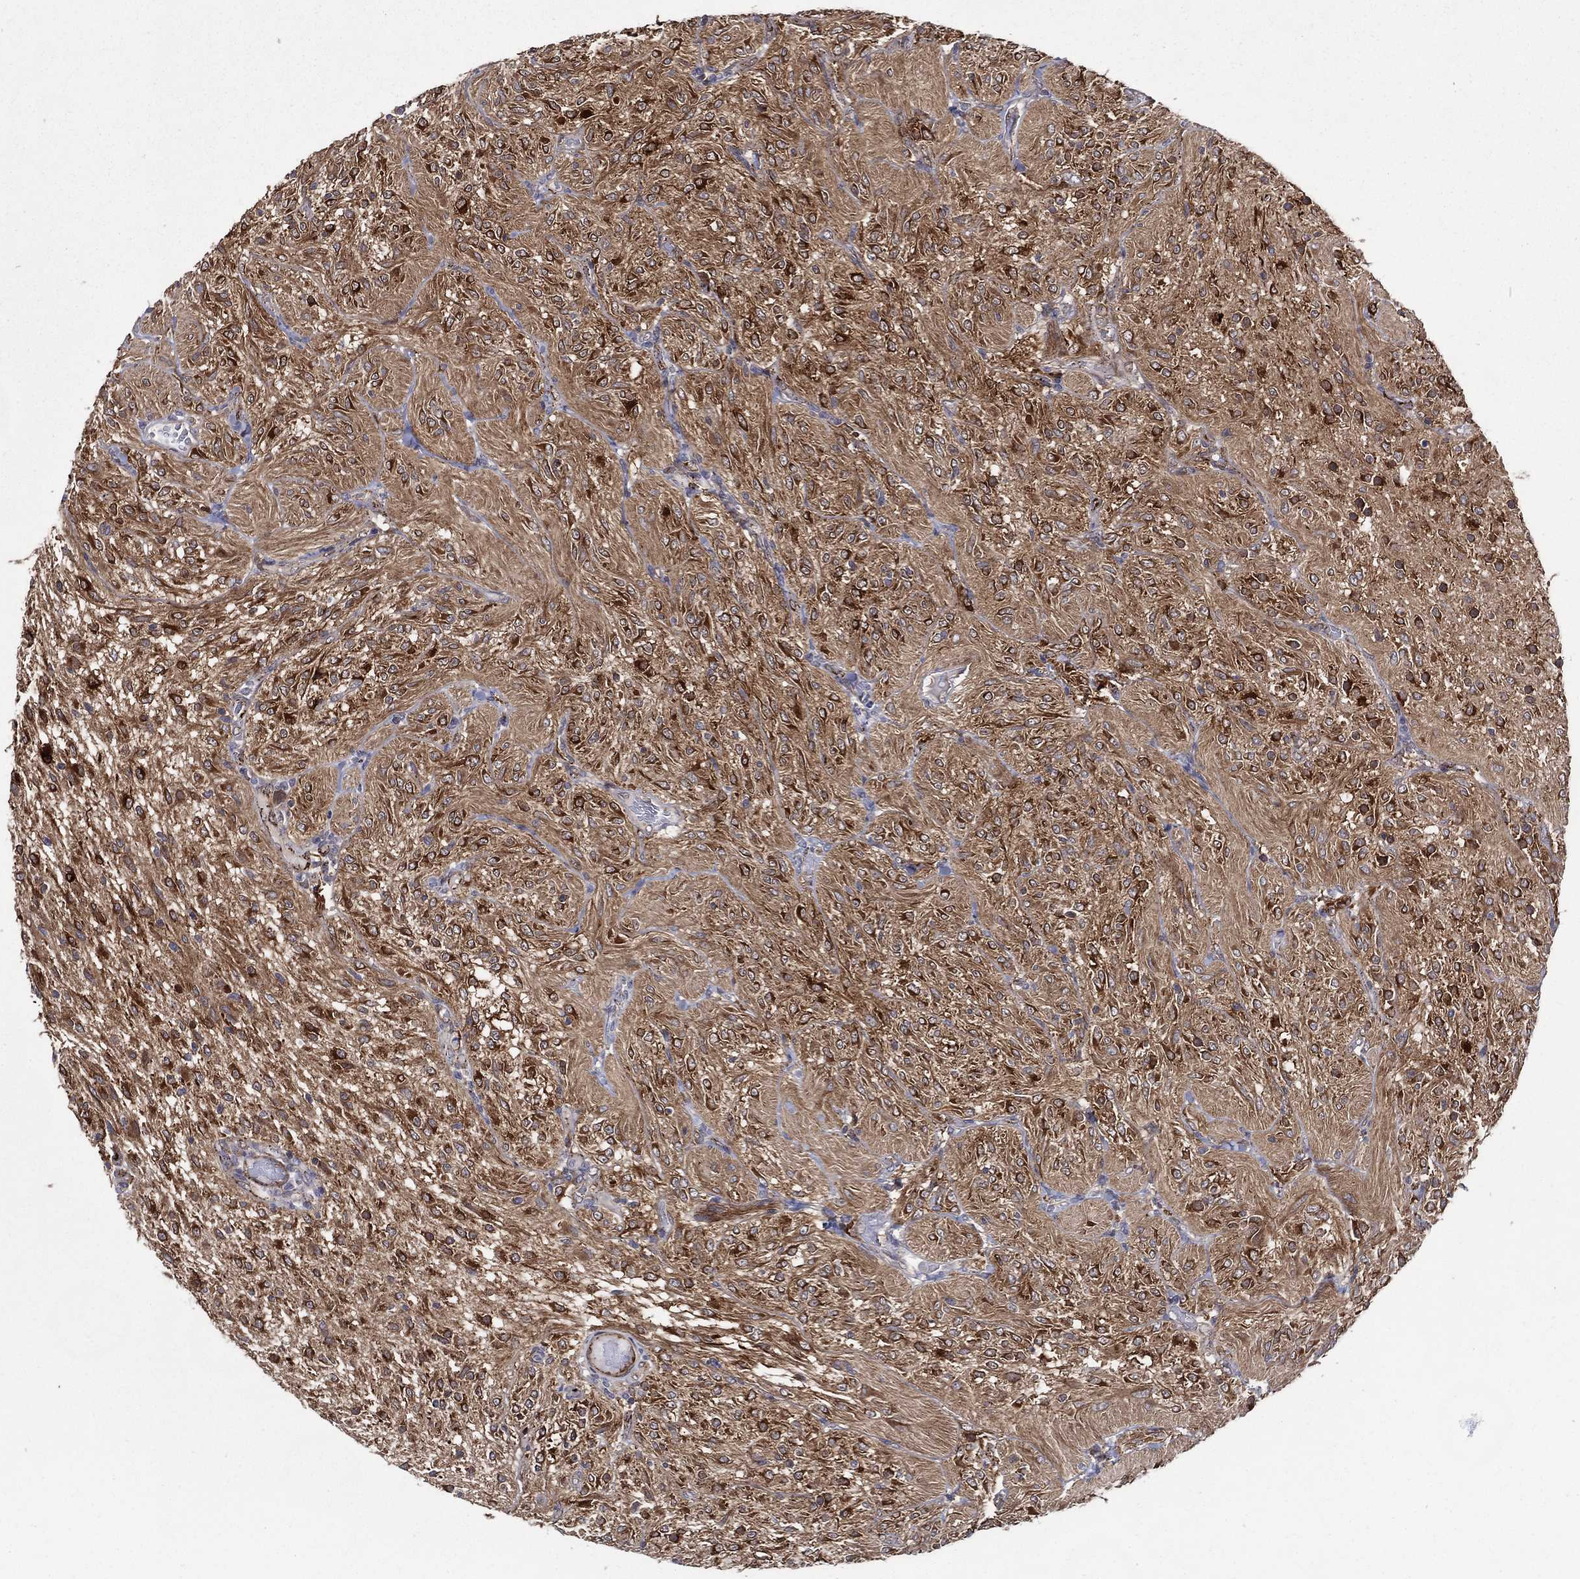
{"staining": {"intensity": "strong", "quantity": "25%-75%", "location": "cytoplasmic/membranous"}, "tissue": "glioma", "cell_type": "Tumor cells", "image_type": "cancer", "snomed": [{"axis": "morphology", "description": "Glioma, malignant, Low grade"}, {"axis": "topography", "description": "Brain"}], "caption": "Glioma was stained to show a protein in brown. There is high levels of strong cytoplasmic/membranous positivity in approximately 25%-75% of tumor cells.", "gene": "ARHGAP11A", "patient": {"sex": "male", "age": 3}}